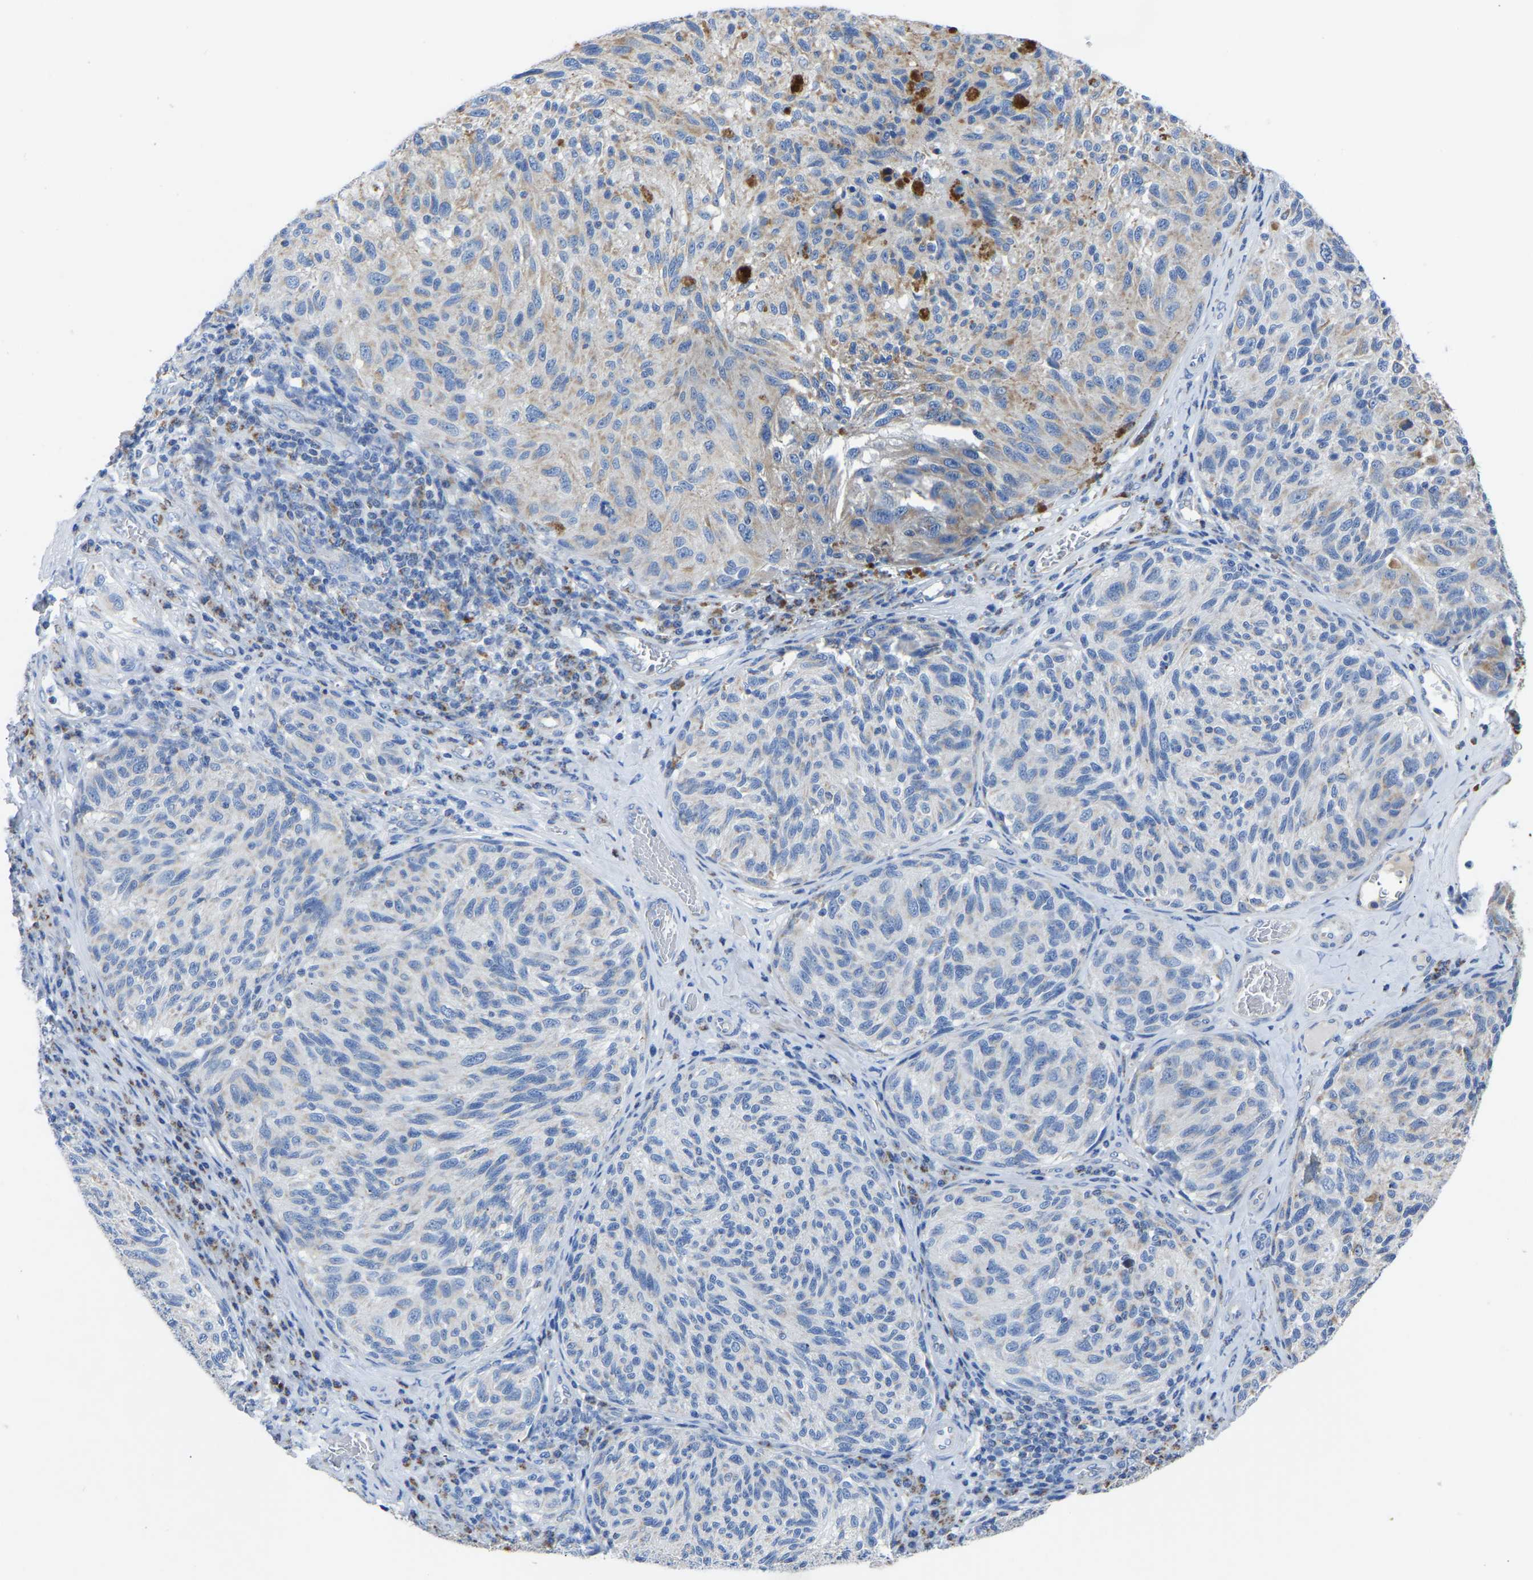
{"staining": {"intensity": "moderate", "quantity": "25%-75%", "location": "cytoplasmic/membranous"}, "tissue": "melanoma", "cell_type": "Tumor cells", "image_type": "cancer", "snomed": [{"axis": "morphology", "description": "Malignant melanoma, NOS"}, {"axis": "topography", "description": "Skin"}], "caption": "Tumor cells demonstrate medium levels of moderate cytoplasmic/membranous staining in about 25%-75% of cells in human melanoma. Nuclei are stained in blue.", "gene": "ETFA", "patient": {"sex": "female", "age": 73}}